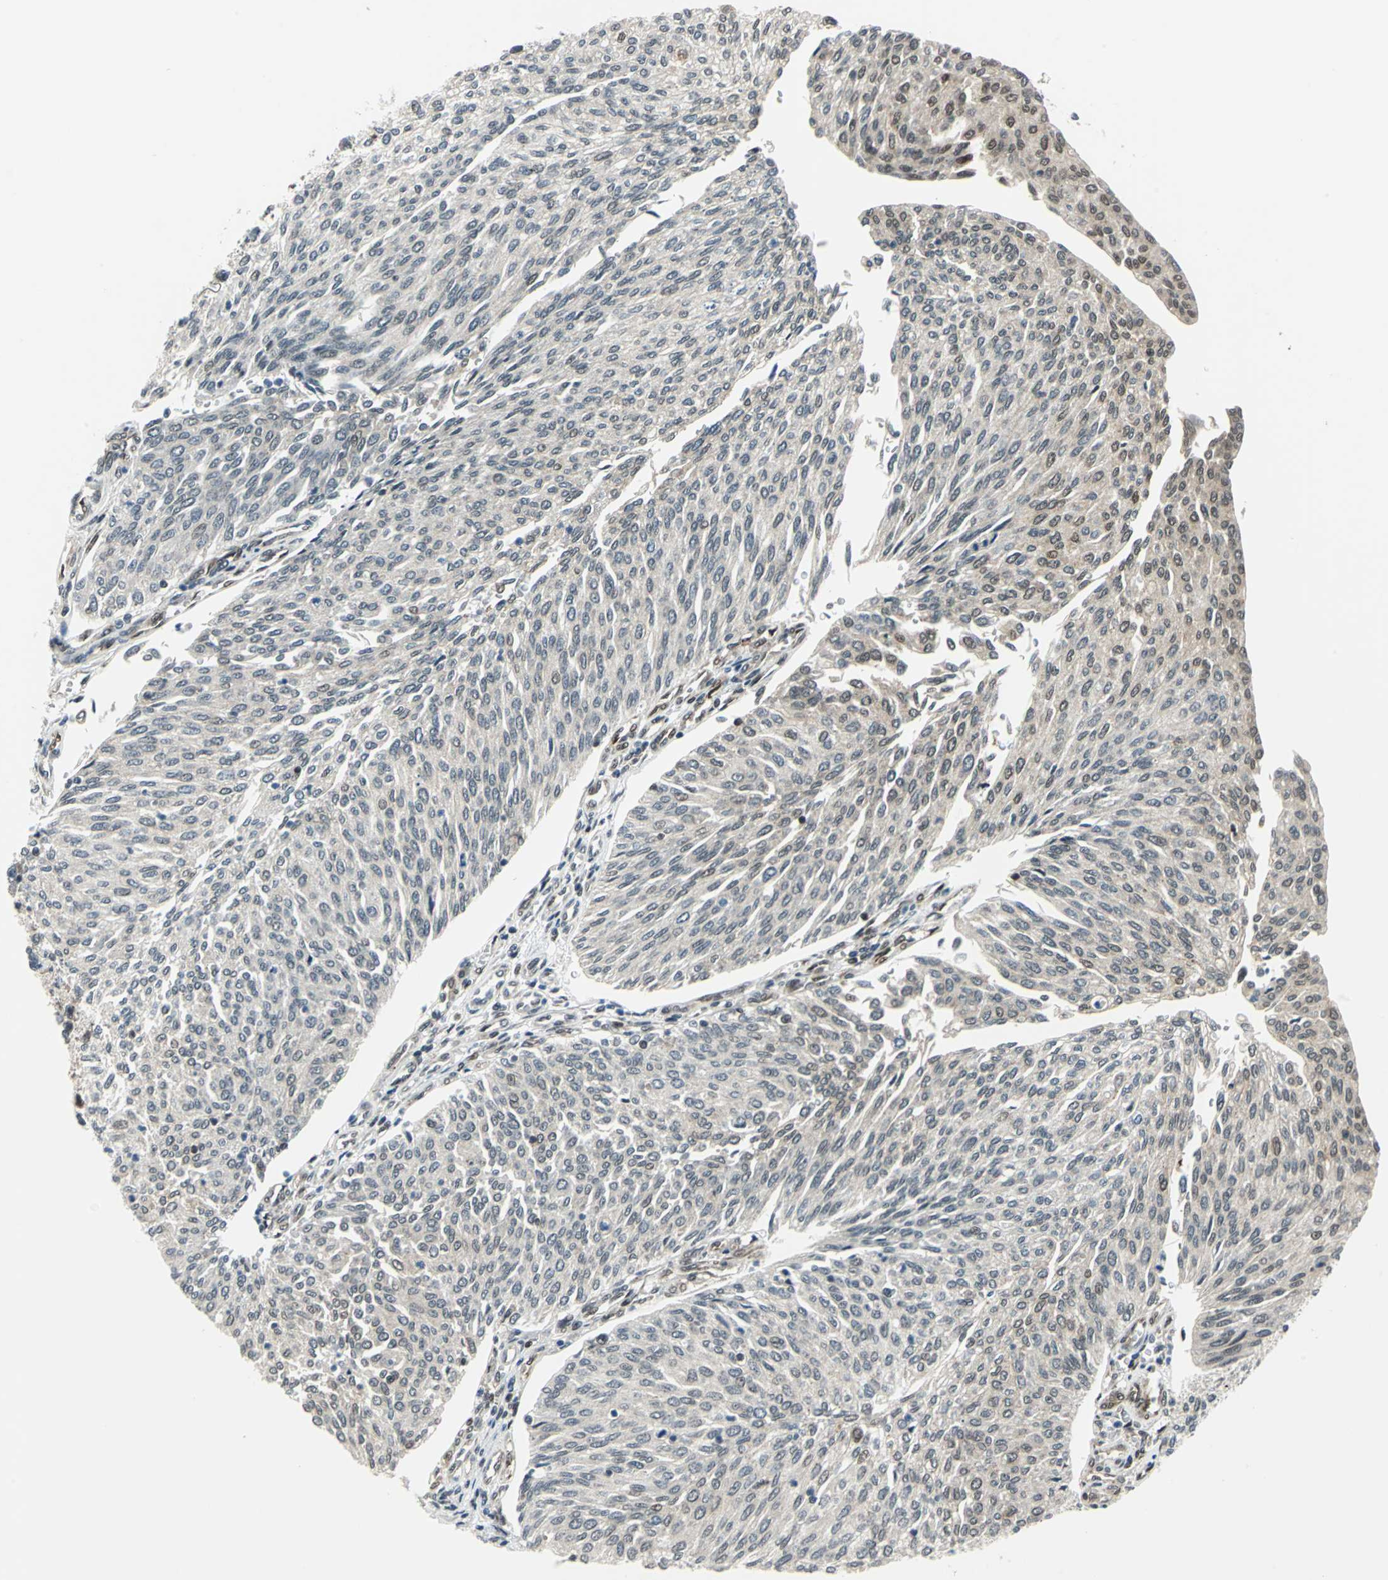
{"staining": {"intensity": "weak", "quantity": "<25%", "location": "cytoplasmic/membranous"}, "tissue": "urothelial cancer", "cell_type": "Tumor cells", "image_type": "cancer", "snomed": [{"axis": "morphology", "description": "Urothelial carcinoma, Low grade"}, {"axis": "topography", "description": "Urinary bladder"}], "caption": "Immunohistochemistry (IHC) photomicrograph of neoplastic tissue: urothelial carcinoma (low-grade) stained with DAB (3,3'-diaminobenzidine) shows no significant protein positivity in tumor cells.", "gene": "POLR3K", "patient": {"sex": "female", "age": 79}}